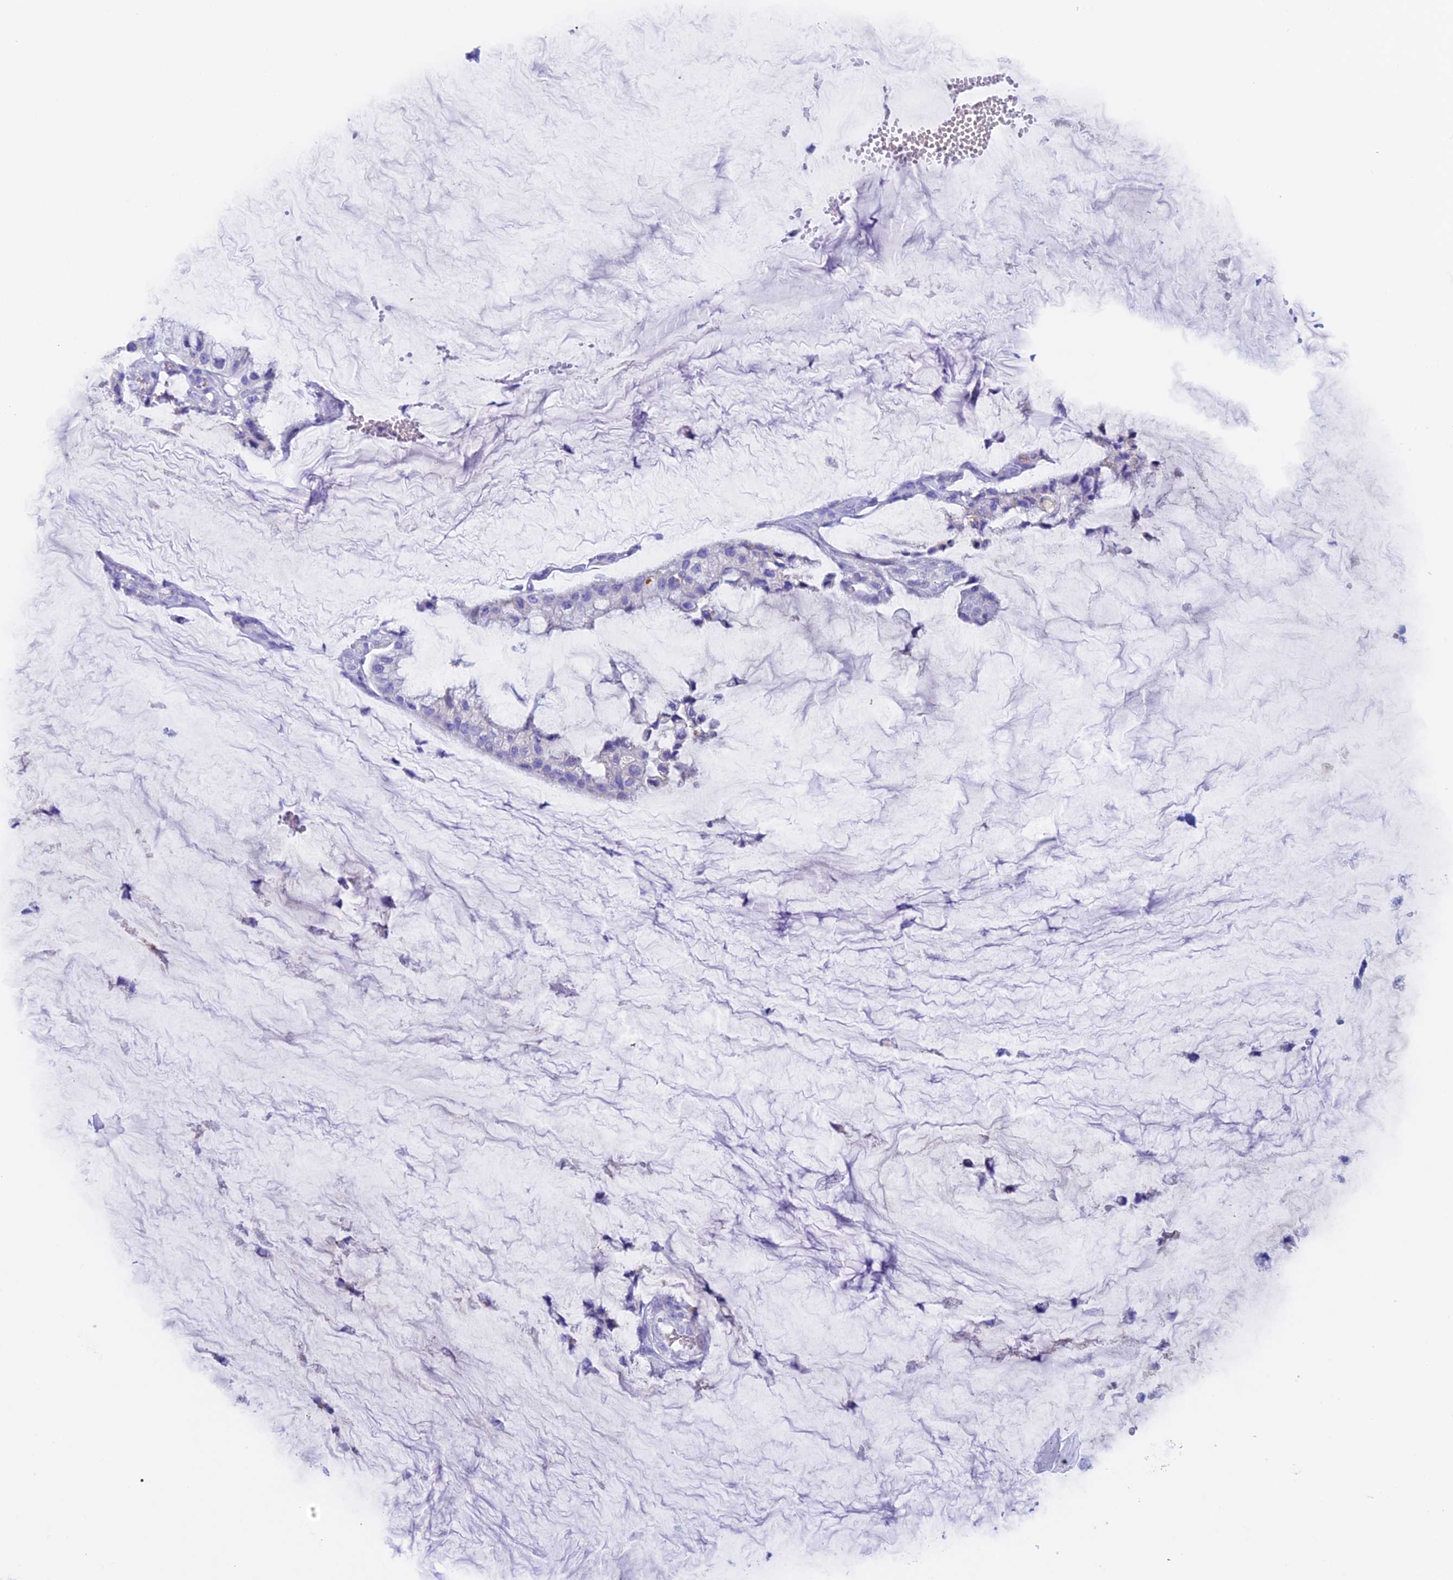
{"staining": {"intensity": "negative", "quantity": "none", "location": "none"}, "tissue": "ovarian cancer", "cell_type": "Tumor cells", "image_type": "cancer", "snomed": [{"axis": "morphology", "description": "Cystadenocarcinoma, mucinous, NOS"}, {"axis": "topography", "description": "Ovary"}], "caption": "This is an IHC micrograph of ovarian mucinous cystadenocarcinoma. There is no expression in tumor cells.", "gene": "PSMC3IP", "patient": {"sex": "female", "age": 39}}